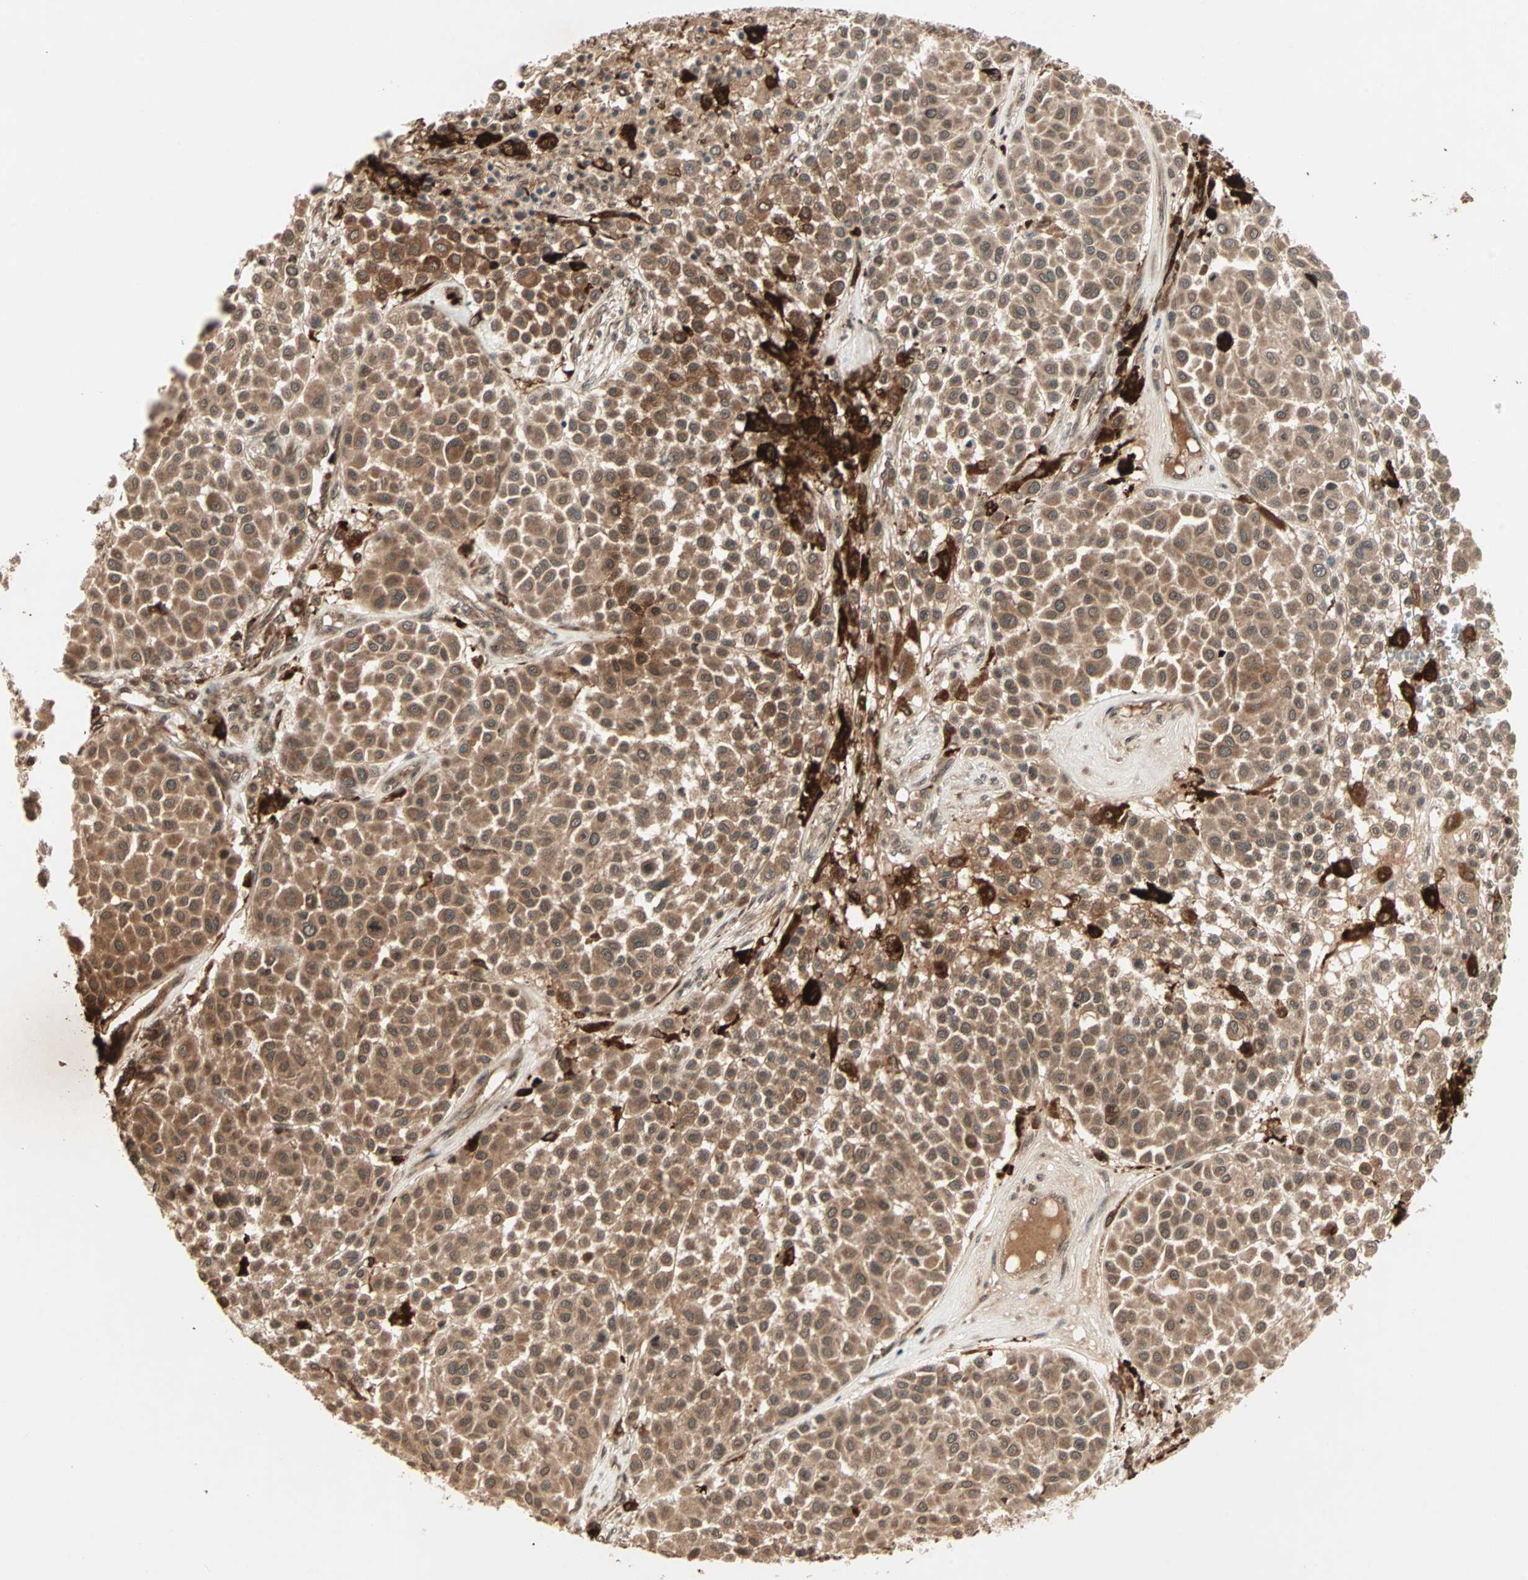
{"staining": {"intensity": "moderate", "quantity": ">75%", "location": "cytoplasmic/membranous"}, "tissue": "melanoma", "cell_type": "Tumor cells", "image_type": "cancer", "snomed": [{"axis": "morphology", "description": "Malignant melanoma, Metastatic site"}, {"axis": "topography", "description": "Soft tissue"}], "caption": "An image of malignant melanoma (metastatic site) stained for a protein shows moderate cytoplasmic/membranous brown staining in tumor cells.", "gene": "RFFL", "patient": {"sex": "male", "age": 41}}